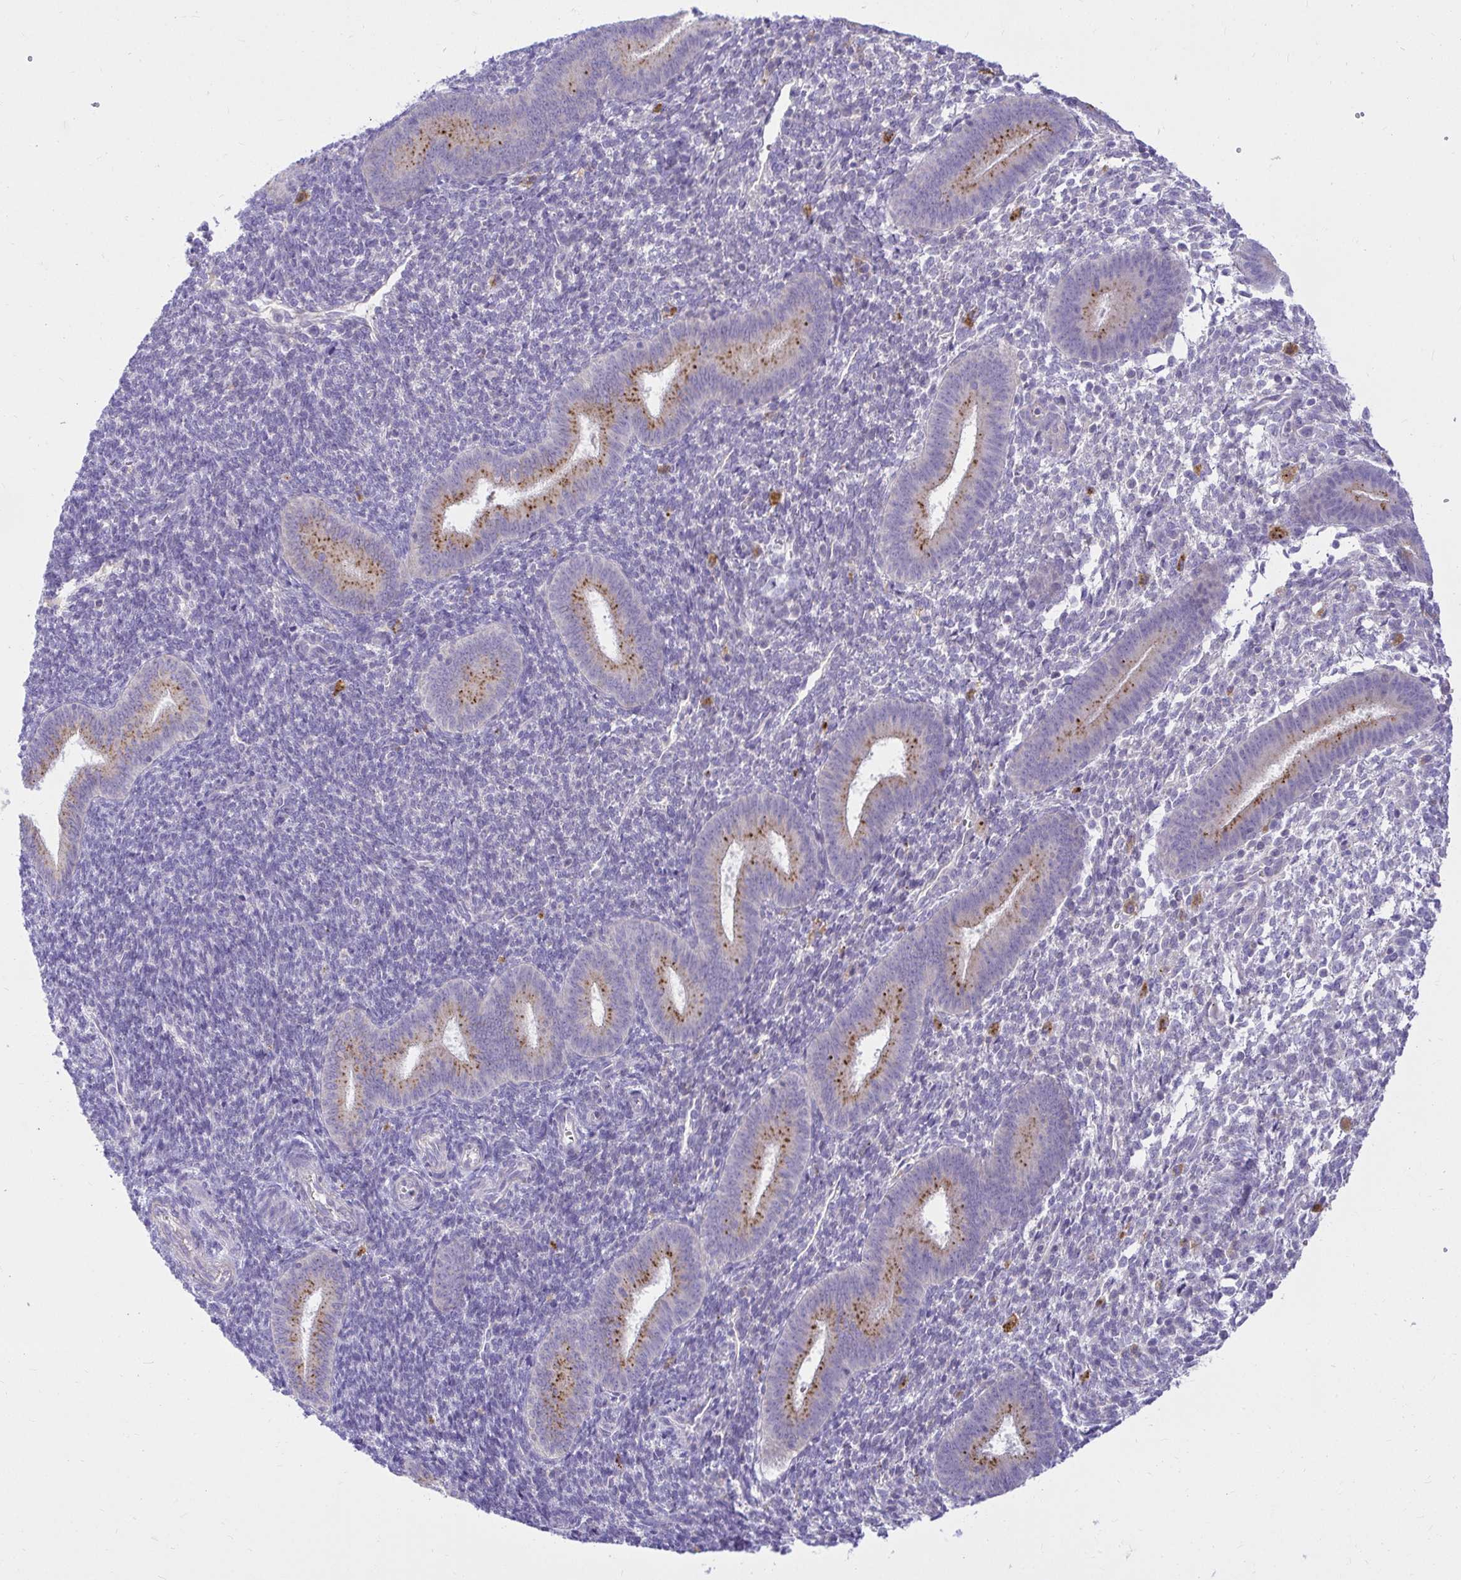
{"staining": {"intensity": "negative", "quantity": "none", "location": "none"}, "tissue": "endometrium", "cell_type": "Cells in endometrial stroma", "image_type": "normal", "snomed": [{"axis": "morphology", "description": "Normal tissue, NOS"}, {"axis": "topography", "description": "Endometrium"}], "caption": "Cells in endometrial stroma are negative for brown protein staining in unremarkable endometrium. (Brightfield microscopy of DAB (3,3'-diaminobenzidine) IHC at high magnification).", "gene": "PKN3", "patient": {"sex": "female", "age": 25}}